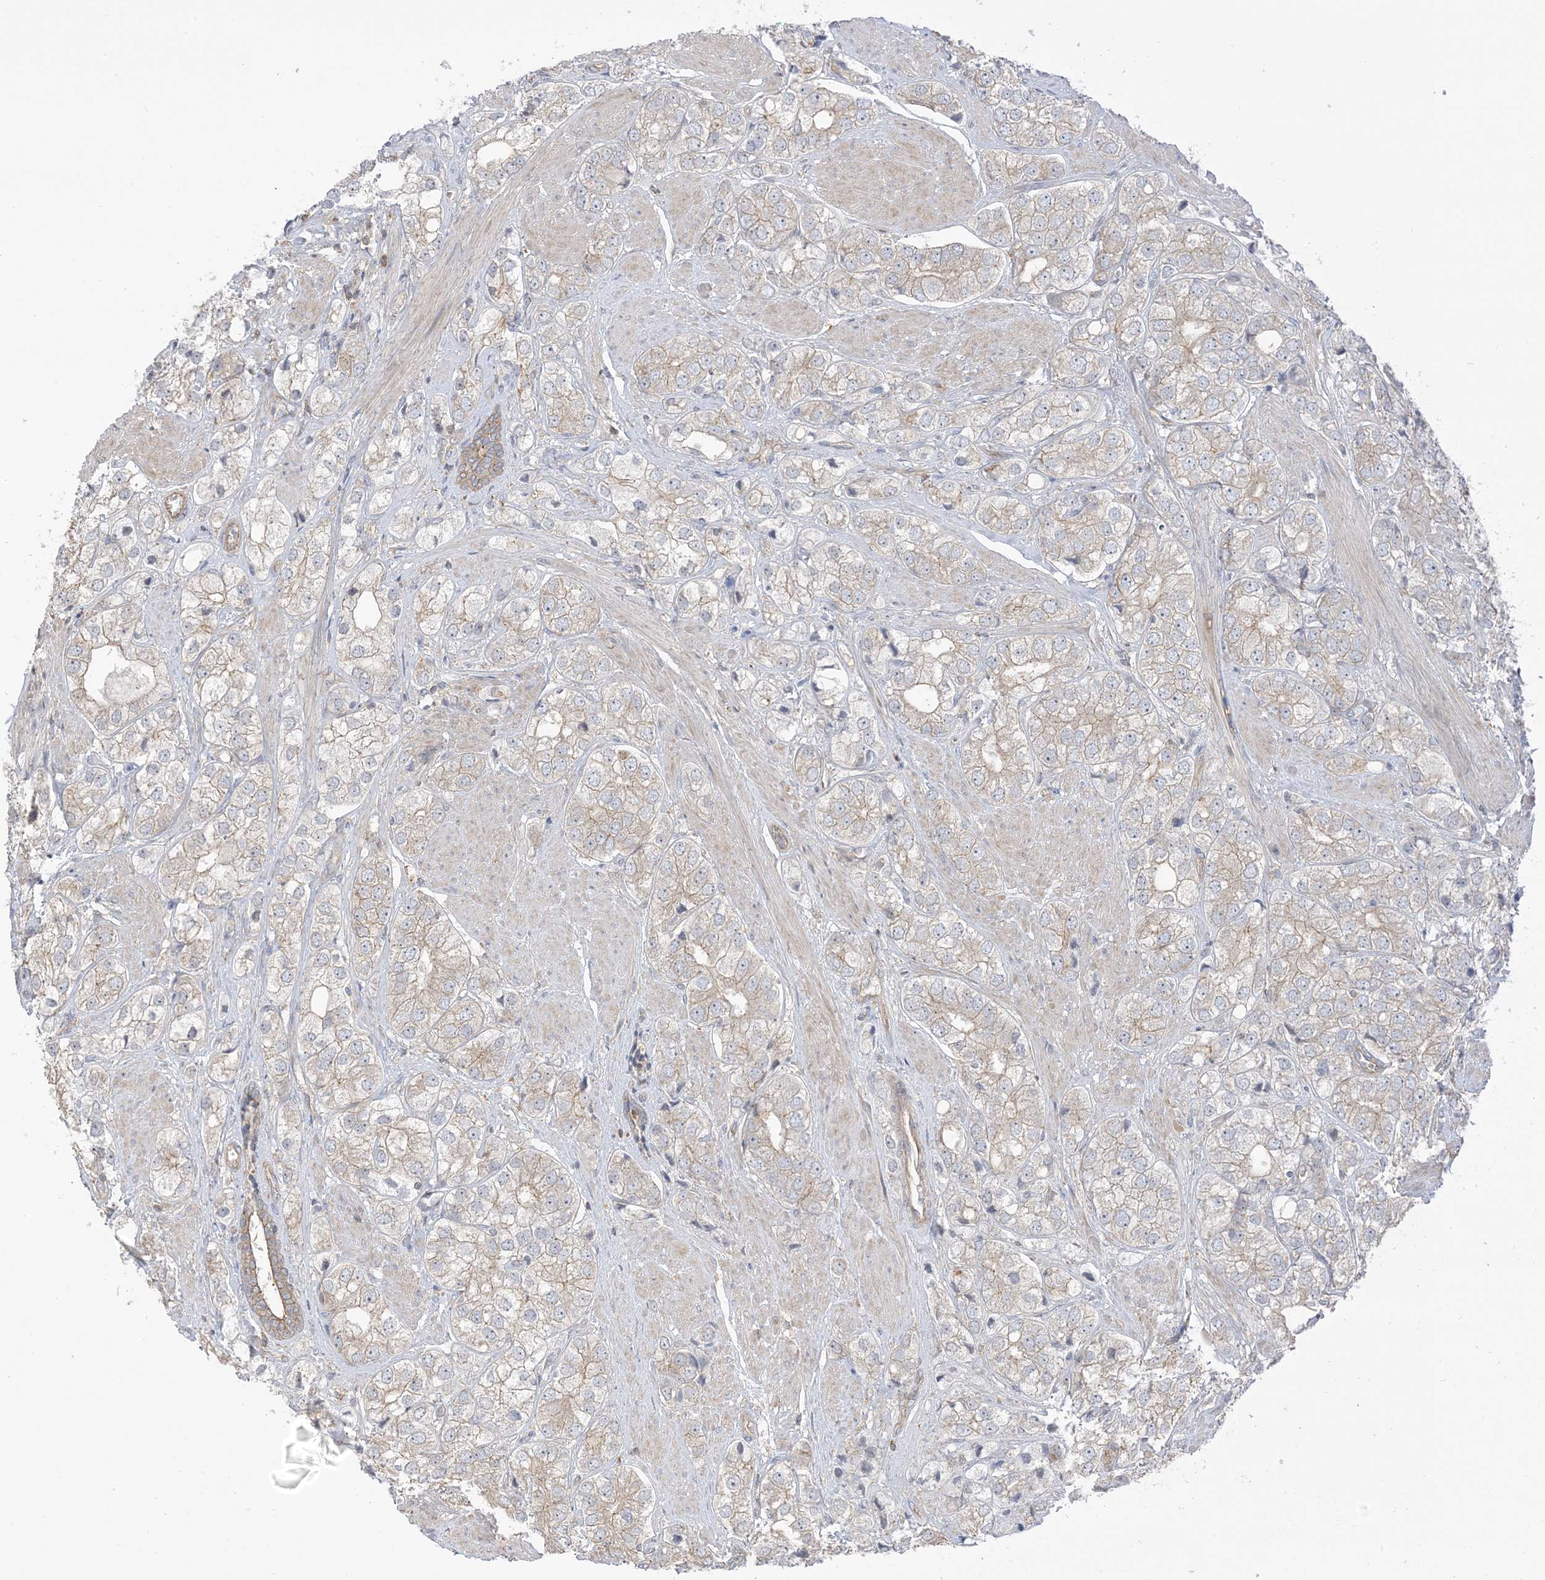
{"staining": {"intensity": "weak", "quantity": "<25%", "location": "cytoplasmic/membranous"}, "tissue": "prostate cancer", "cell_type": "Tumor cells", "image_type": "cancer", "snomed": [{"axis": "morphology", "description": "Adenocarcinoma, High grade"}, {"axis": "topography", "description": "Prostate"}], "caption": "IHC photomicrograph of neoplastic tissue: prostate cancer (adenocarcinoma (high-grade)) stained with DAB demonstrates no significant protein staining in tumor cells. (DAB (3,3'-diaminobenzidine) IHC visualized using brightfield microscopy, high magnification).", "gene": "ICMT", "patient": {"sex": "male", "age": 50}}